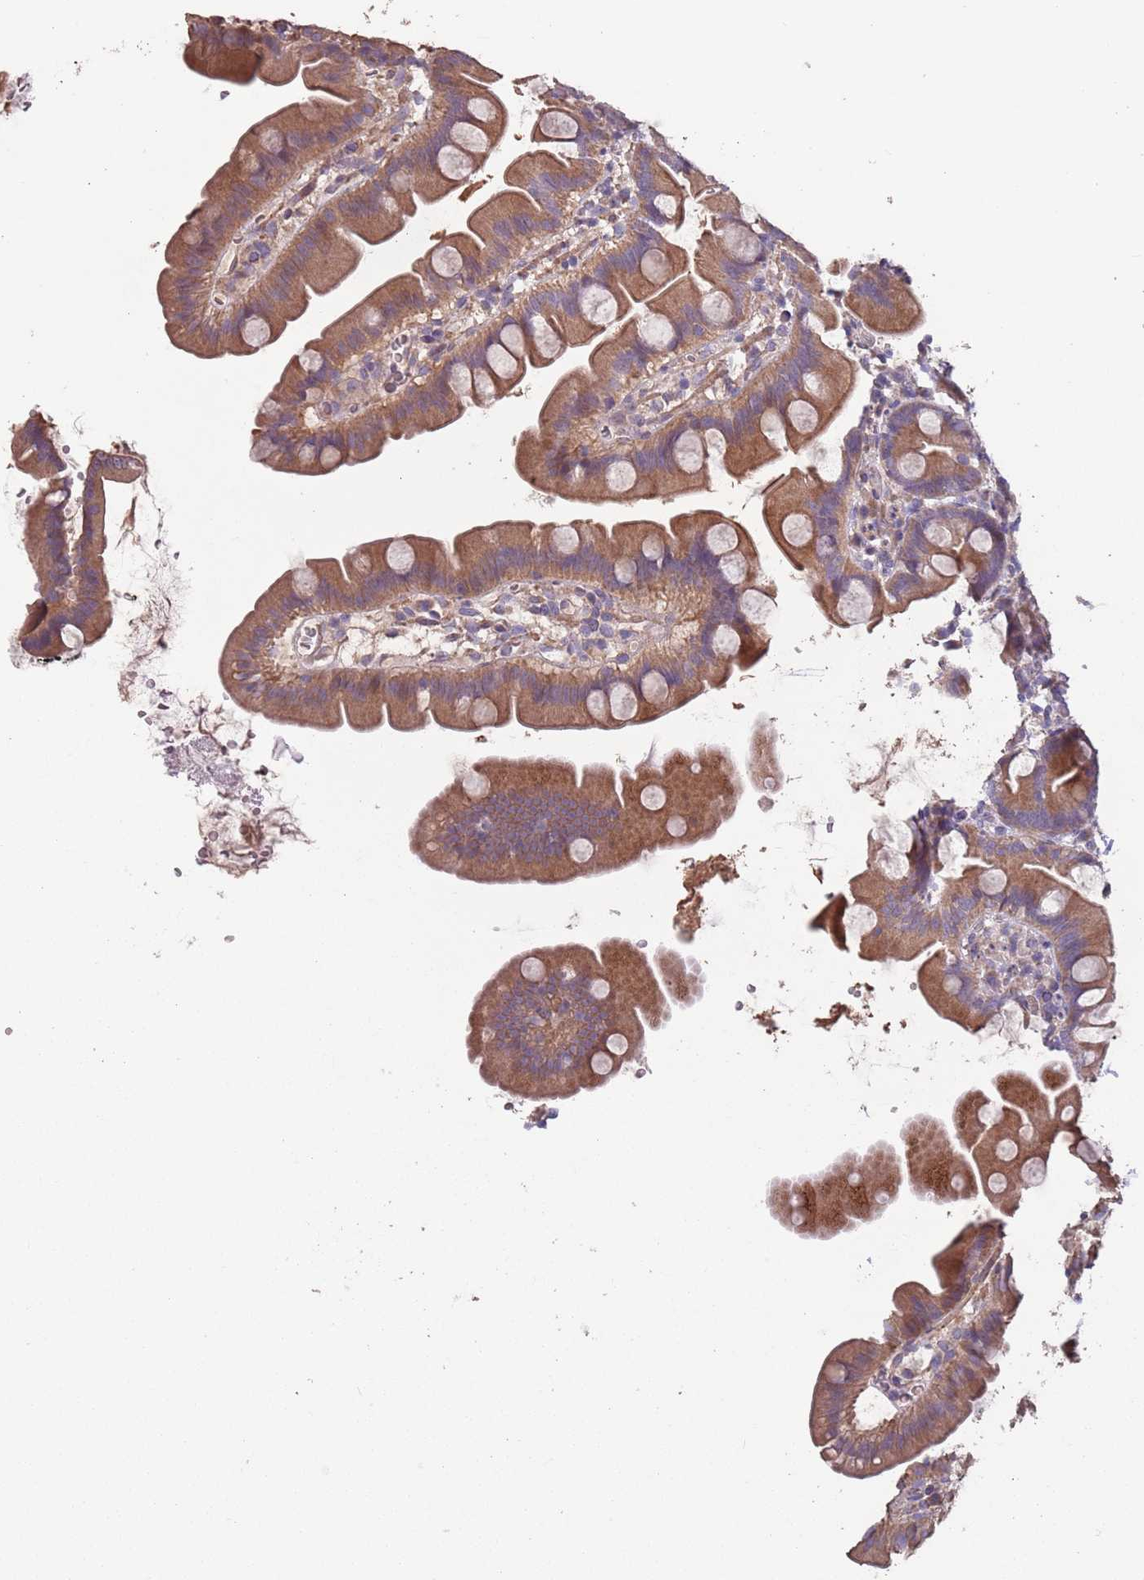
{"staining": {"intensity": "moderate", "quantity": ">75%", "location": "cytoplasmic/membranous"}, "tissue": "small intestine", "cell_type": "Glandular cells", "image_type": "normal", "snomed": [{"axis": "morphology", "description": "Normal tissue, NOS"}, {"axis": "topography", "description": "Small intestine"}], "caption": "Immunohistochemistry of normal small intestine exhibits medium levels of moderate cytoplasmic/membranous expression in approximately >75% of glandular cells. Ihc stains the protein of interest in brown and the nuclei are stained blue.", "gene": "MBD3L1", "patient": {"sex": "female", "age": 68}}